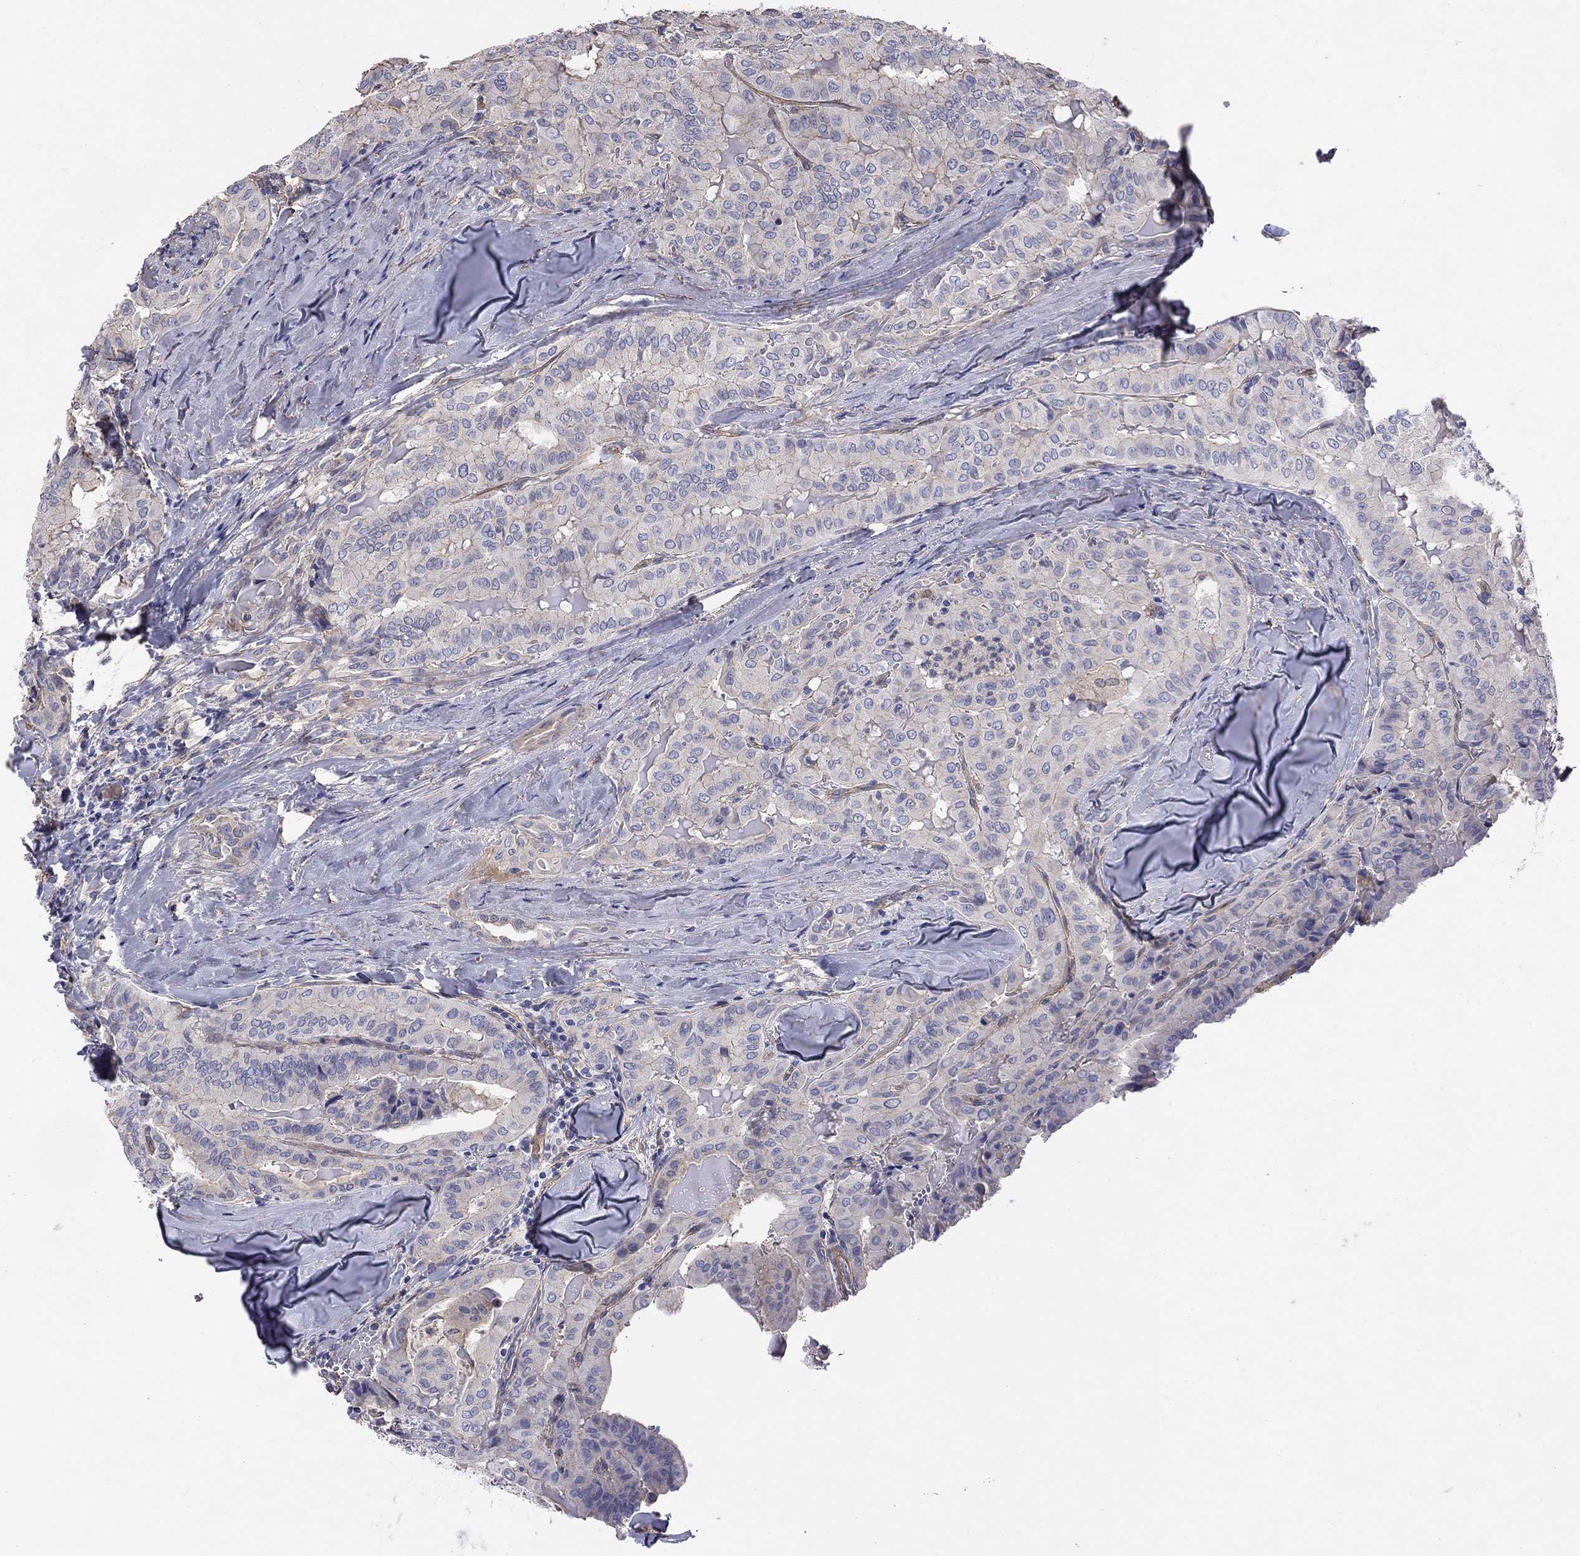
{"staining": {"intensity": "weak", "quantity": "25%-75%", "location": "cytoplasmic/membranous"}, "tissue": "thyroid cancer", "cell_type": "Tumor cells", "image_type": "cancer", "snomed": [{"axis": "morphology", "description": "Papillary adenocarcinoma, NOS"}, {"axis": "topography", "description": "Thyroid gland"}], "caption": "Immunohistochemical staining of thyroid papillary adenocarcinoma displays low levels of weak cytoplasmic/membranous staining in approximately 25%-75% of tumor cells.", "gene": "TCHH", "patient": {"sex": "female", "age": 68}}